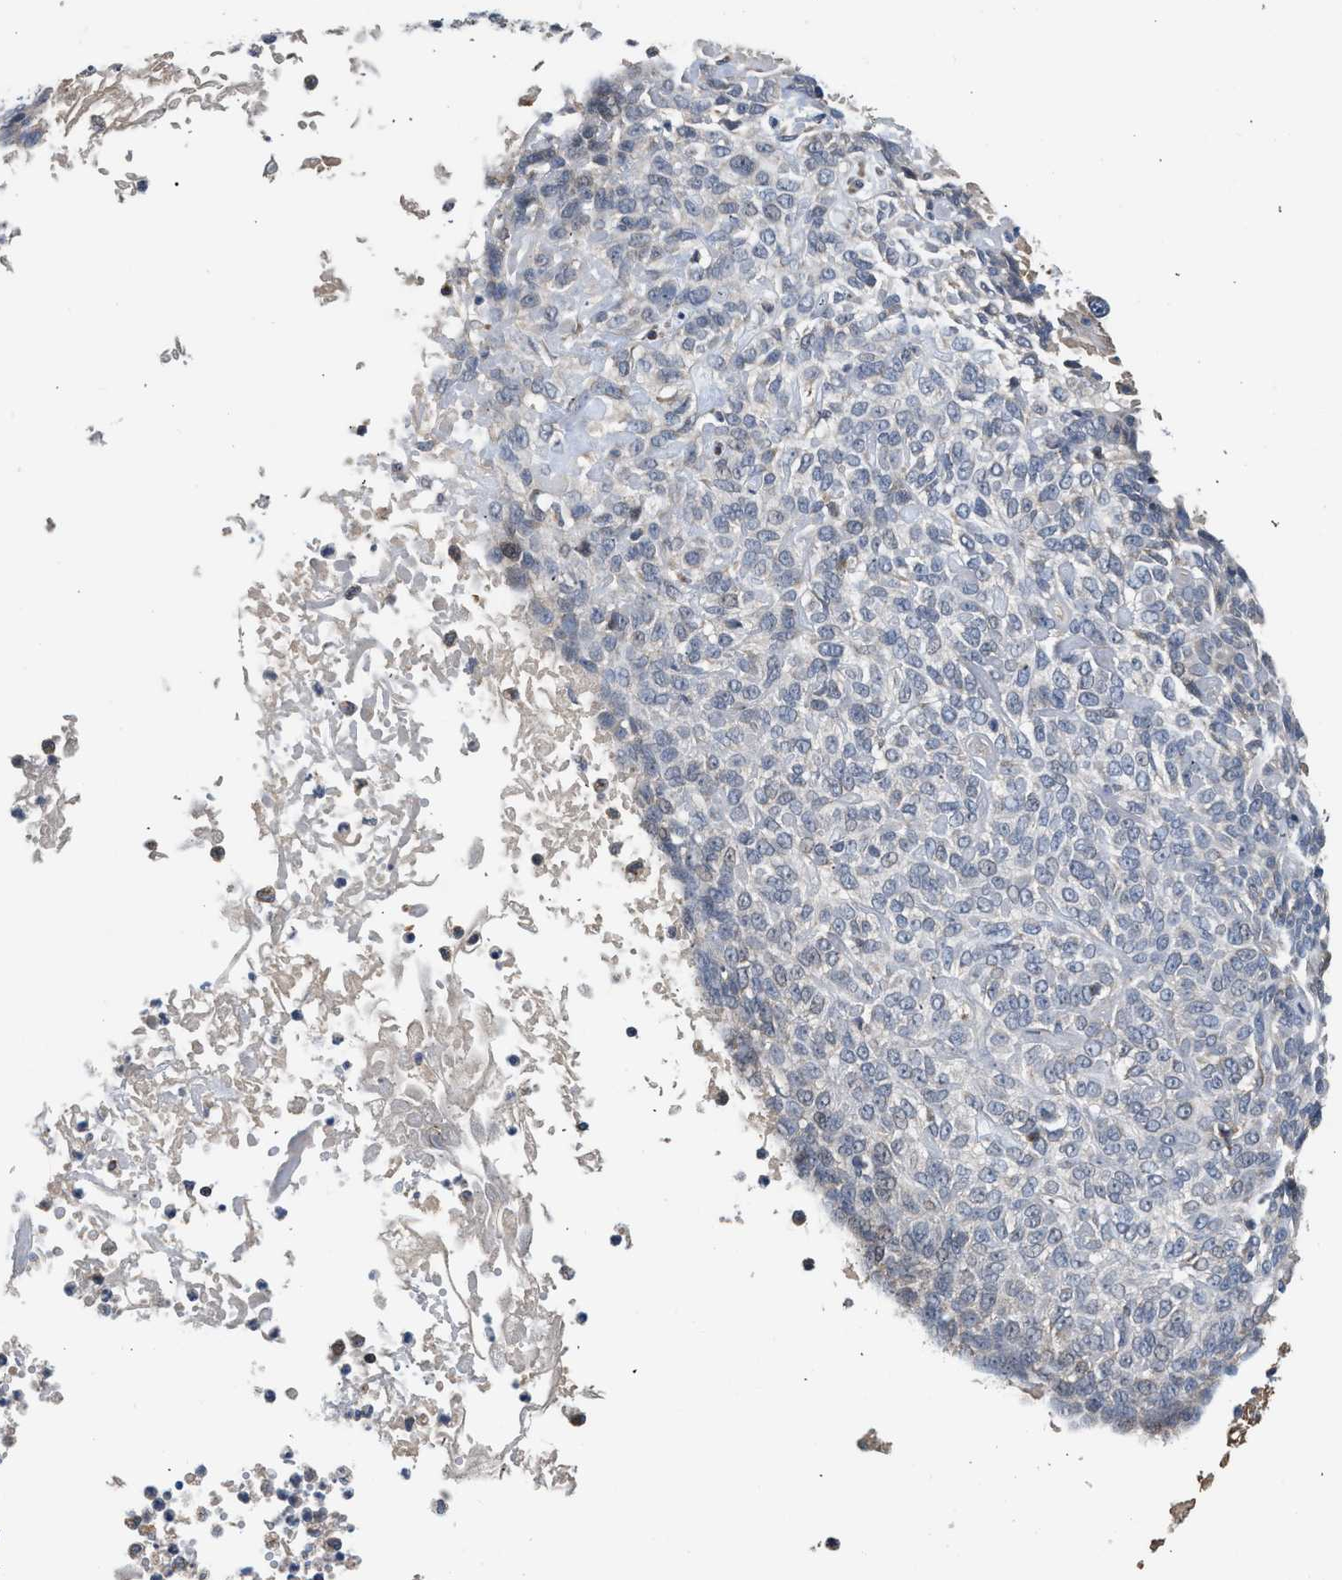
{"staining": {"intensity": "negative", "quantity": "none", "location": "none"}, "tissue": "skin cancer", "cell_type": "Tumor cells", "image_type": "cancer", "snomed": [{"axis": "morphology", "description": "Normal tissue, NOS"}, {"axis": "morphology", "description": "Basal cell carcinoma"}, {"axis": "topography", "description": "Skin"}], "caption": "Tumor cells are negative for protein expression in human skin basal cell carcinoma.", "gene": "PIM1", "patient": {"sex": "male", "age": 87}}